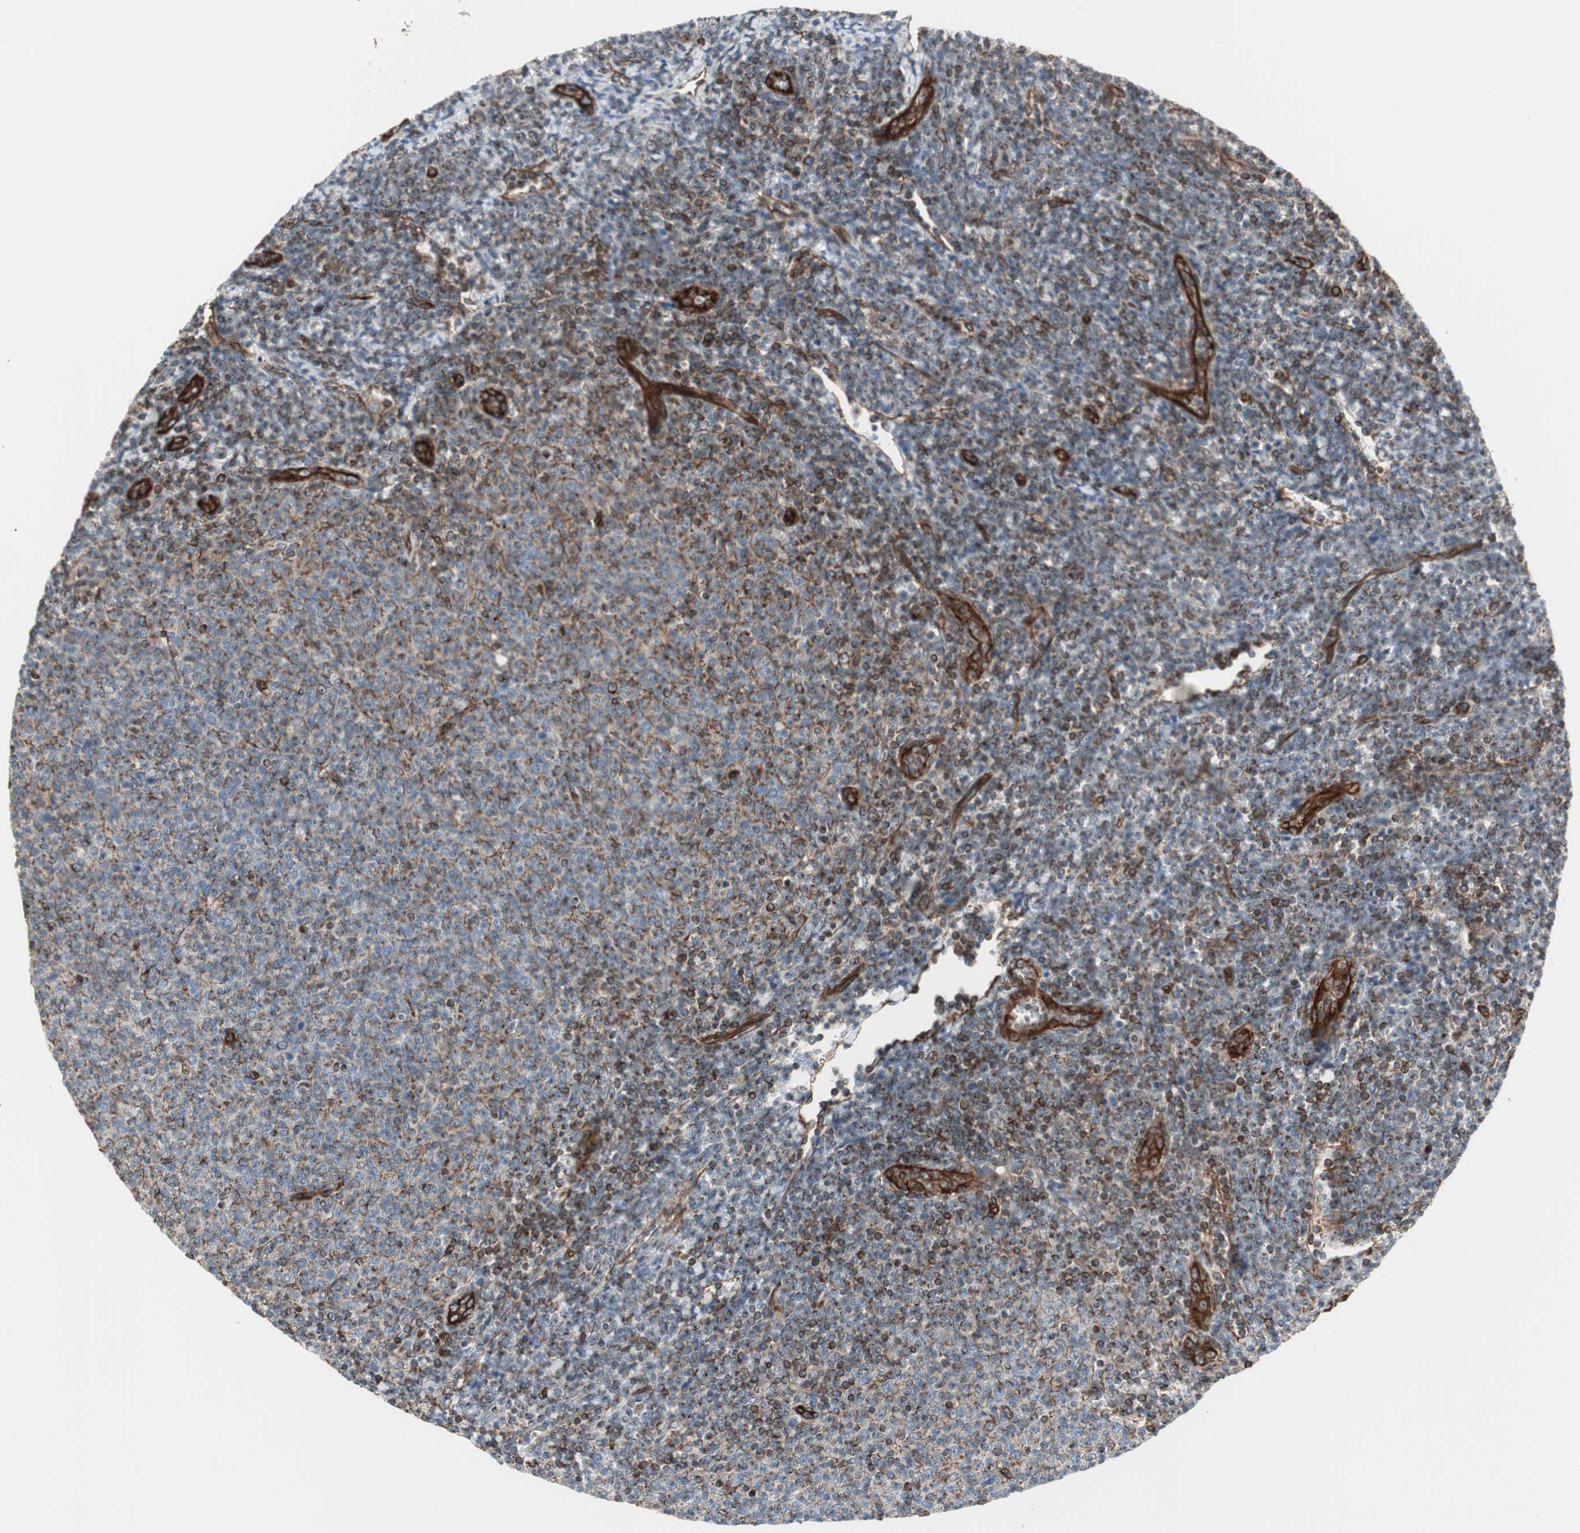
{"staining": {"intensity": "moderate", "quantity": "25%-75%", "location": "cytoplasmic/membranous"}, "tissue": "lymphoma", "cell_type": "Tumor cells", "image_type": "cancer", "snomed": [{"axis": "morphology", "description": "Malignant lymphoma, non-Hodgkin's type, Low grade"}, {"axis": "topography", "description": "Lymph node"}], "caption": "Approximately 25%-75% of tumor cells in malignant lymphoma, non-Hodgkin's type (low-grade) show moderate cytoplasmic/membranous protein expression as visualized by brown immunohistochemical staining.", "gene": "TCTA", "patient": {"sex": "male", "age": 66}}